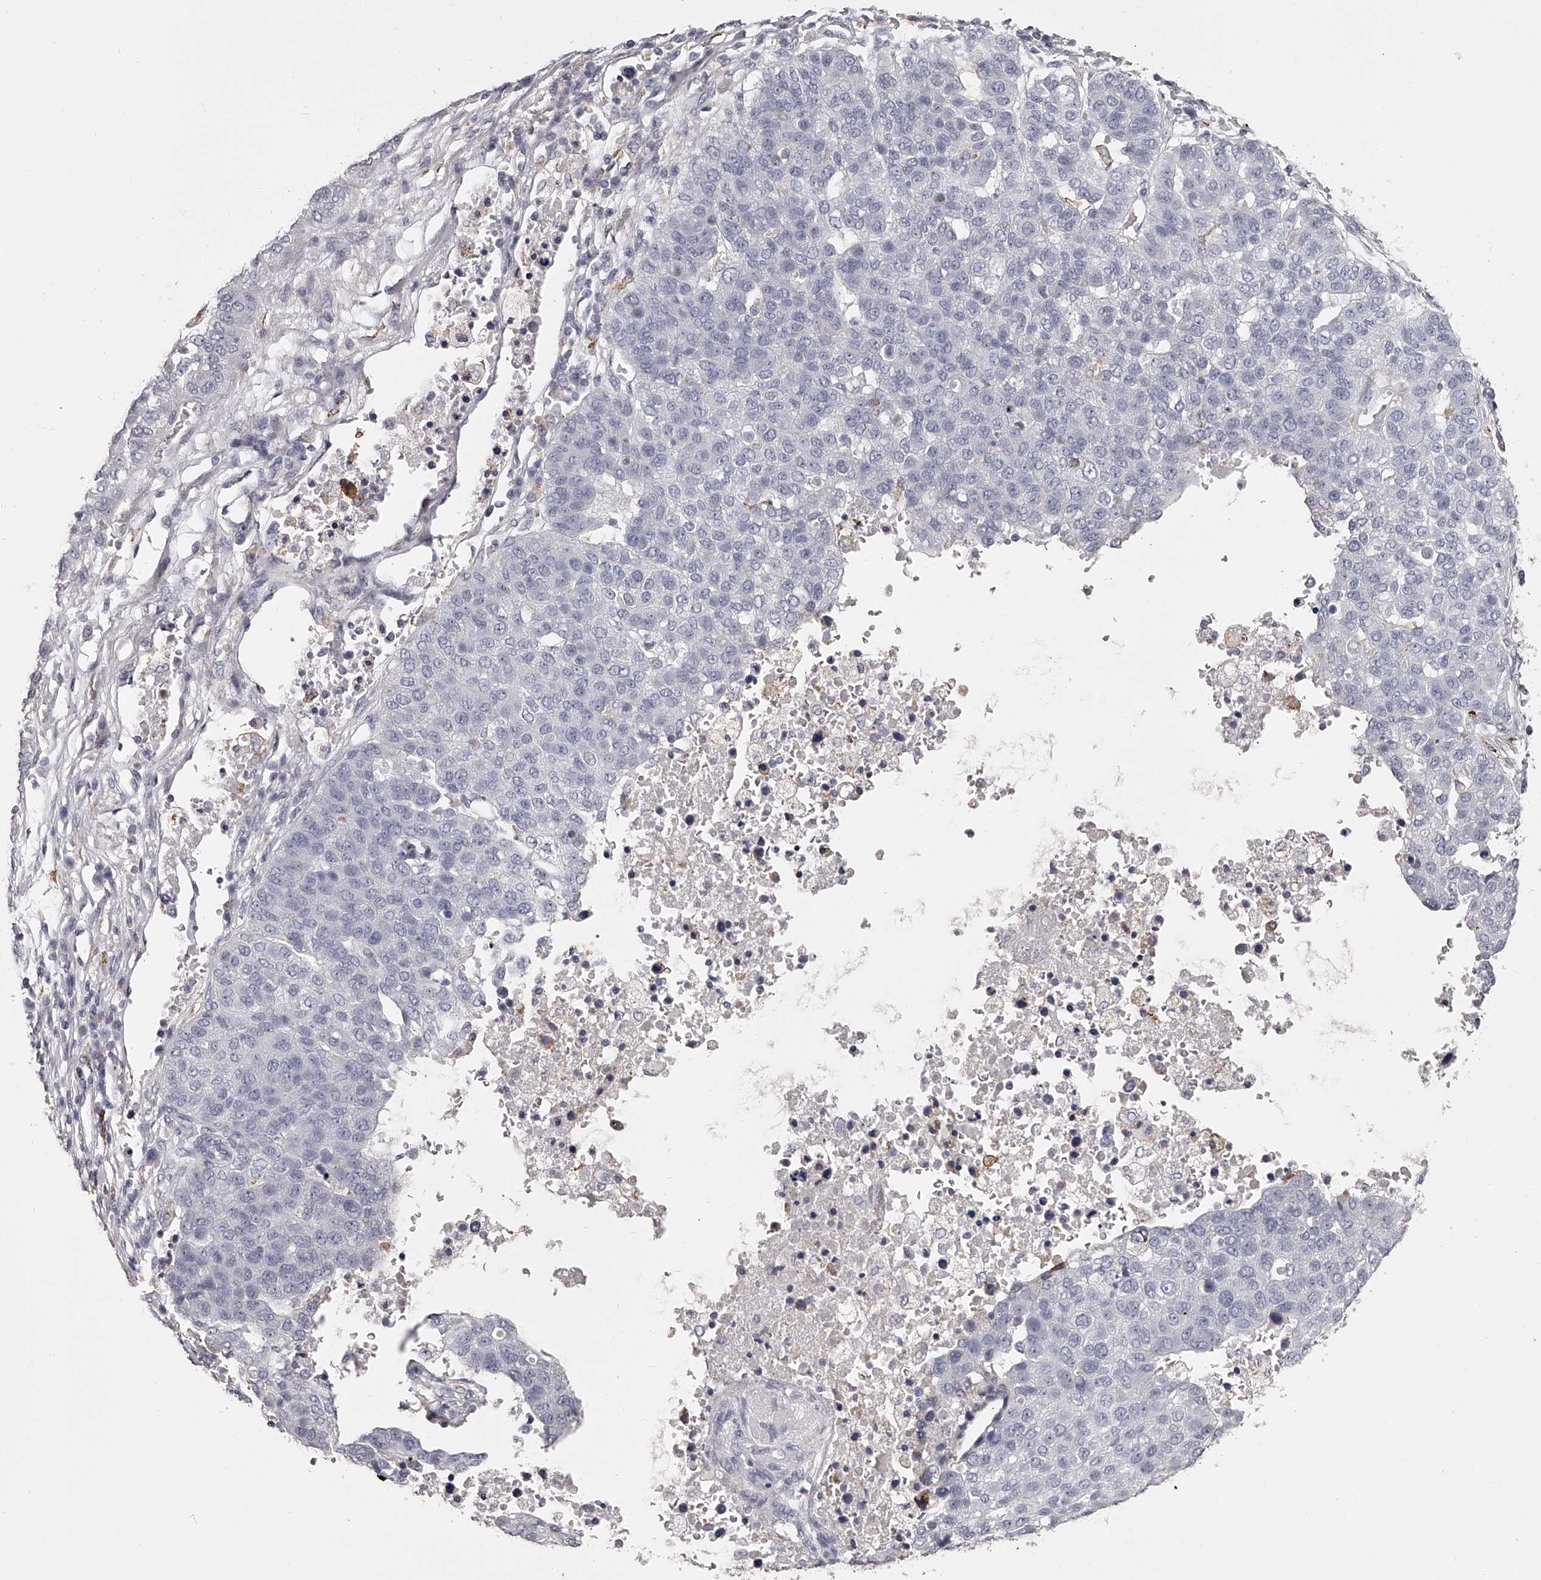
{"staining": {"intensity": "negative", "quantity": "none", "location": "none"}, "tissue": "pancreatic cancer", "cell_type": "Tumor cells", "image_type": "cancer", "snomed": [{"axis": "morphology", "description": "Adenocarcinoma, NOS"}, {"axis": "topography", "description": "Pancreas"}], "caption": "The image demonstrates no staining of tumor cells in pancreatic cancer (adenocarcinoma). The staining was performed using DAB to visualize the protein expression in brown, while the nuclei were stained in blue with hematoxylin (Magnification: 20x).", "gene": "PACSIN1", "patient": {"sex": "female", "age": 61}}